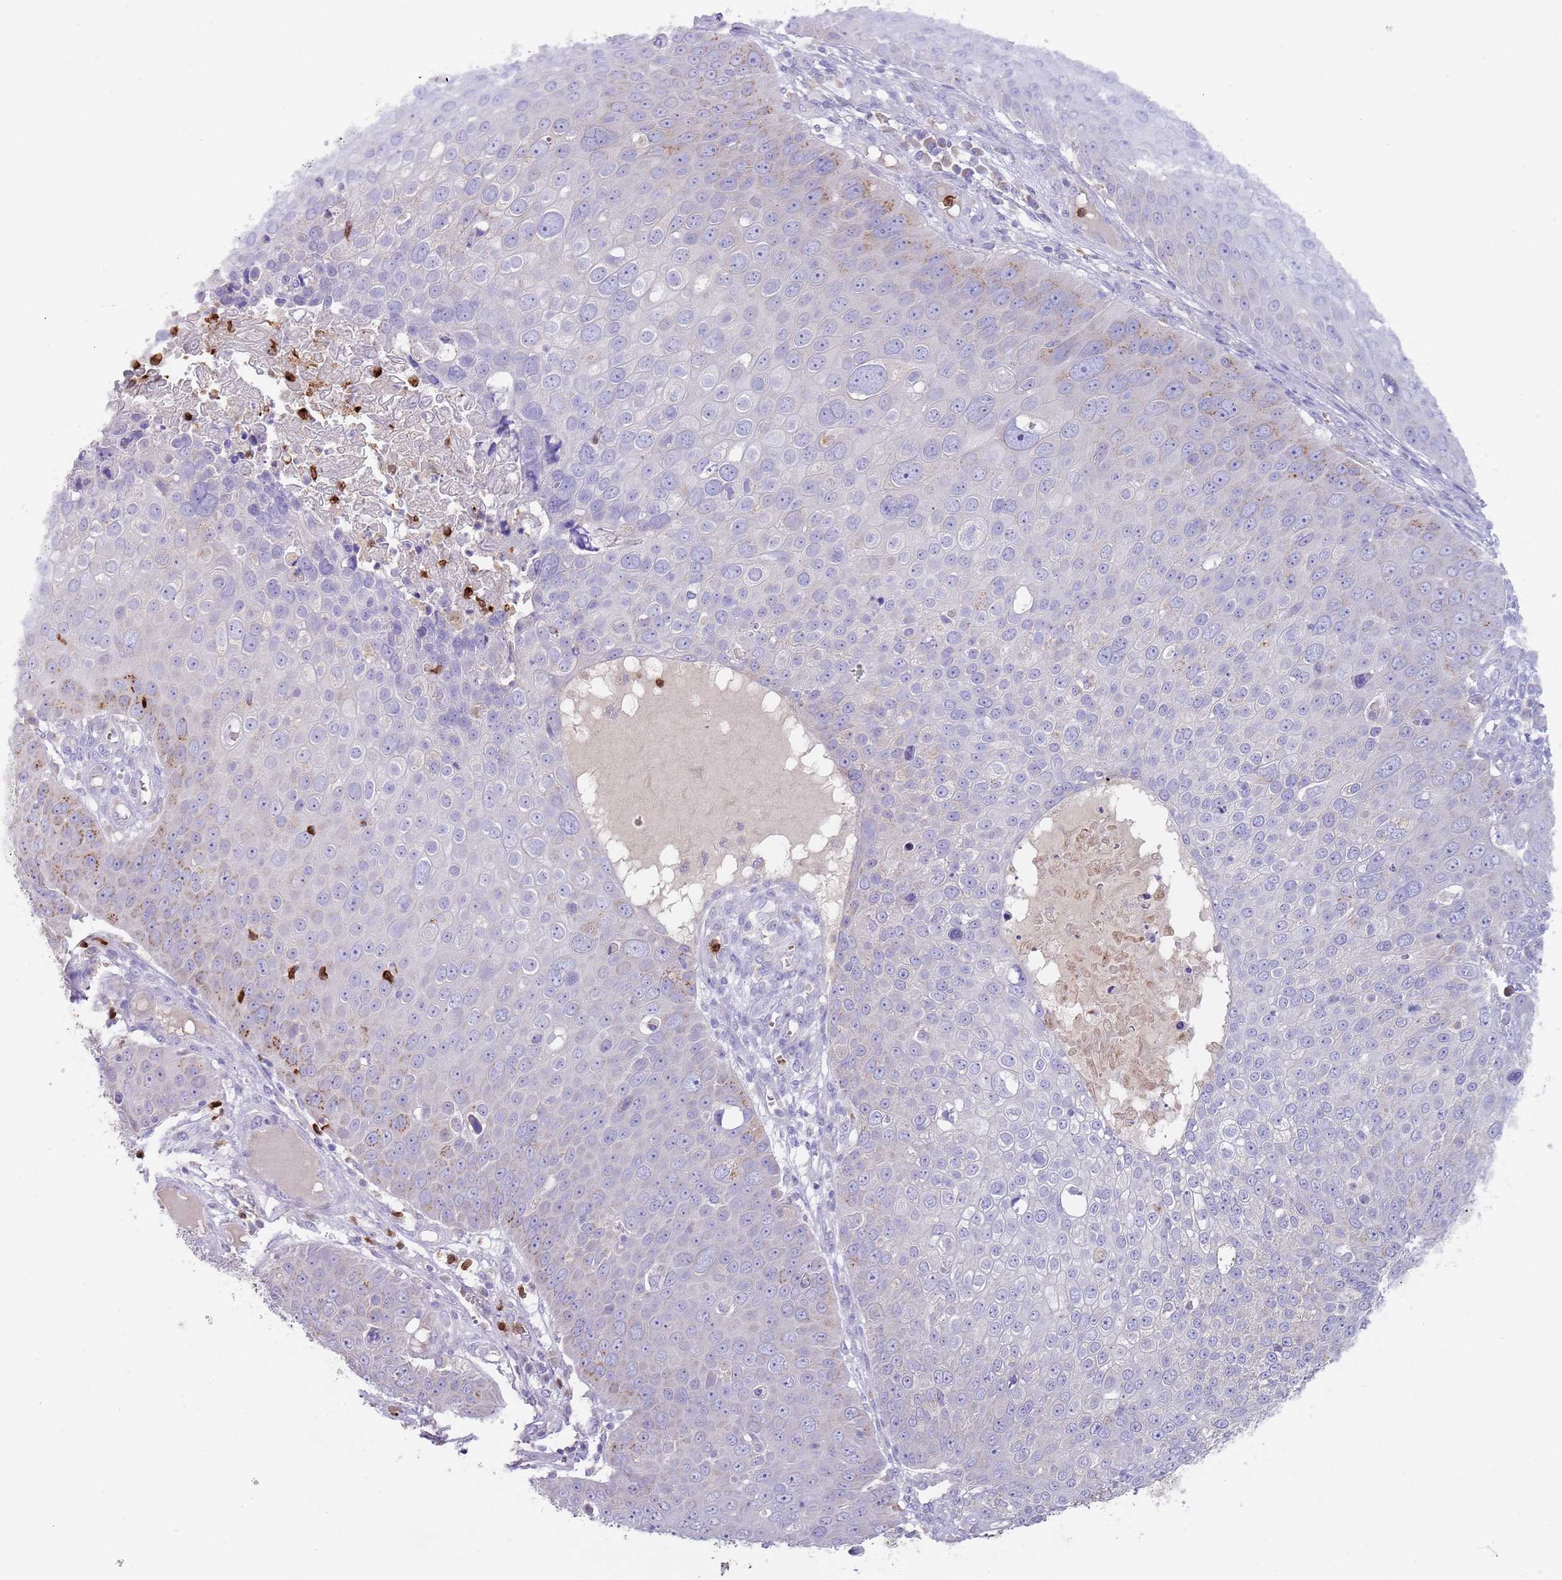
{"staining": {"intensity": "weak", "quantity": "<25%", "location": "cytoplasmic/membranous"}, "tissue": "skin cancer", "cell_type": "Tumor cells", "image_type": "cancer", "snomed": [{"axis": "morphology", "description": "Squamous cell carcinoma, NOS"}, {"axis": "topography", "description": "Skin"}], "caption": "This photomicrograph is of skin squamous cell carcinoma stained with immunohistochemistry (IHC) to label a protein in brown with the nuclei are counter-stained blue. There is no positivity in tumor cells. (Immunohistochemistry, brightfield microscopy, high magnification).", "gene": "TMEM251", "patient": {"sex": "male", "age": 71}}